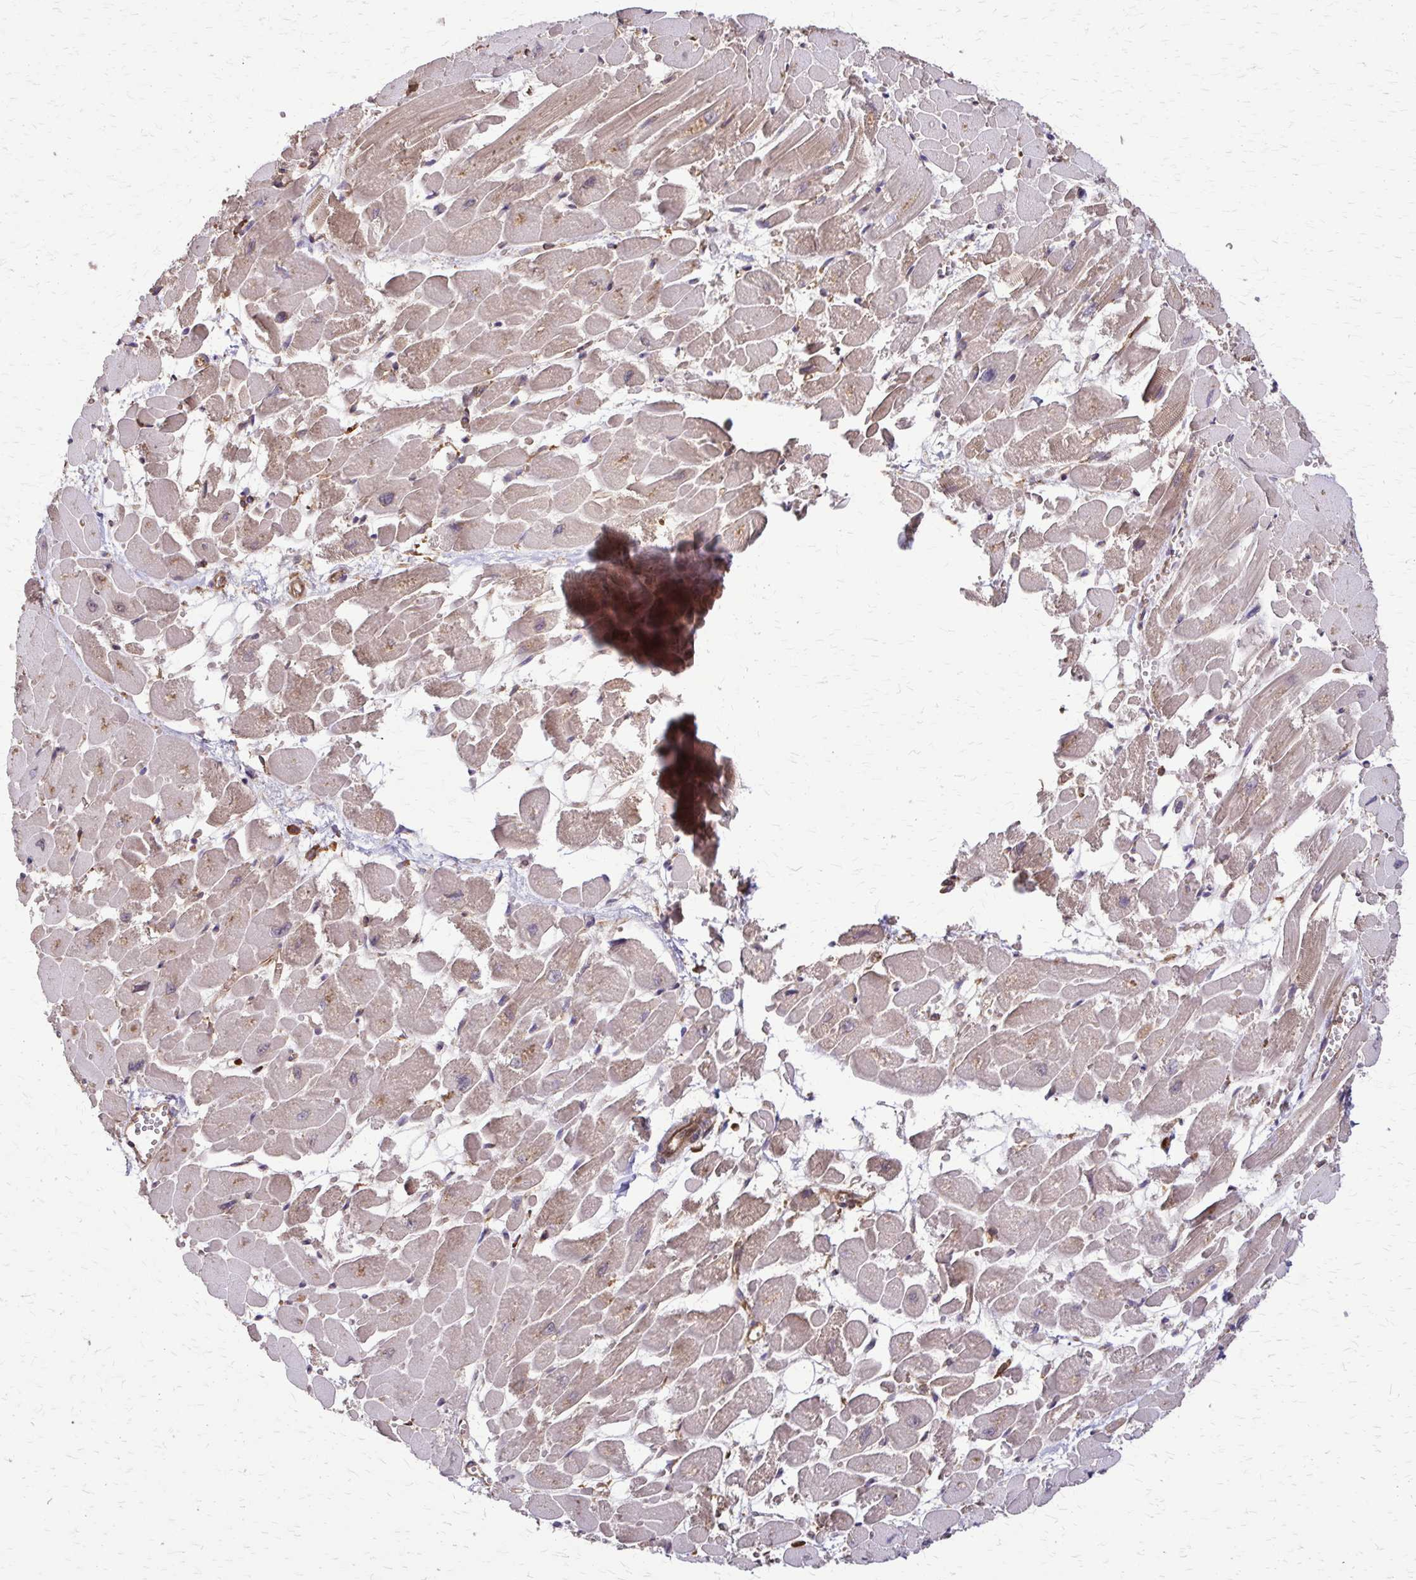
{"staining": {"intensity": "moderate", "quantity": "25%-75%", "location": "cytoplasmic/membranous"}, "tissue": "heart muscle", "cell_type": "Cardiomyocytes", "image_type": "normal", "snomed": [{"axis": "morphology", "description": "Normal tissue, NOS"}, {"axis": "topography", "description": "Heart"}], "caption": "A brown stain labels moderate cytoplasmic/membranous positivity of a protein in cardiomyocytes of benign heart muscle.", "gene": "EEF2", "patient": {"sex": "female", "age": 52}}